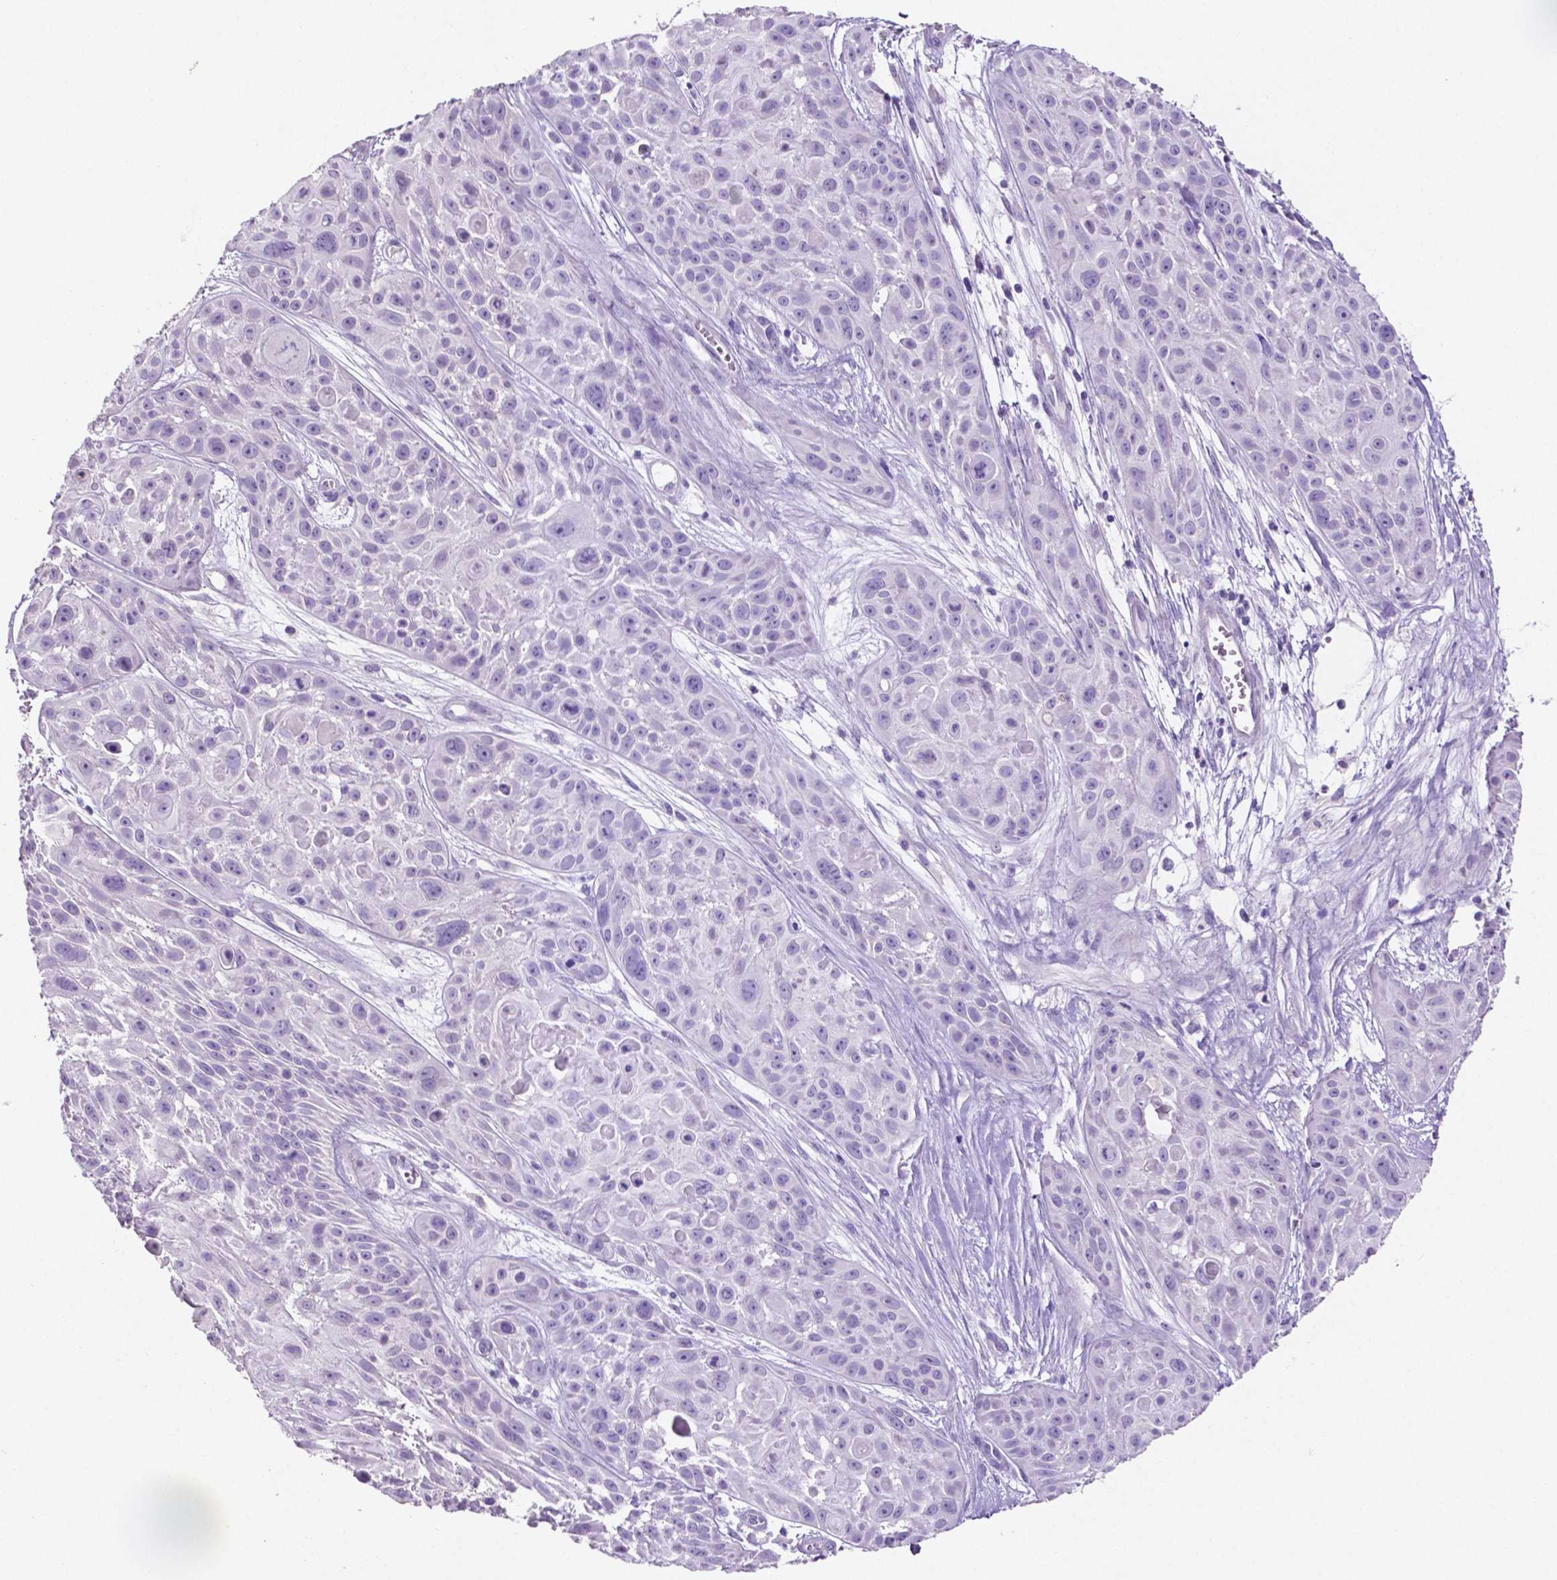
{"staining": {"intensity": "negative", "quantity": "none", "location": "none"}, "tissue": "skin cancer", "cell_type": "Tumor cells", "image_type": "cancer", "snomed": [{"axis": "morphology", "description": "Squamous cell carcinoma, NOS"}, {"axis": "topography", "description": "Skin"}, {"axis": "topography", "description": "Anal"}], "caption": "This is a histopathology image of IHC staining of squamous cell carcinoma (skin), which shows no positivity in tumor cells.", "gene": "SLC22A2", "patient": {"sex": "female", "age": 75}}